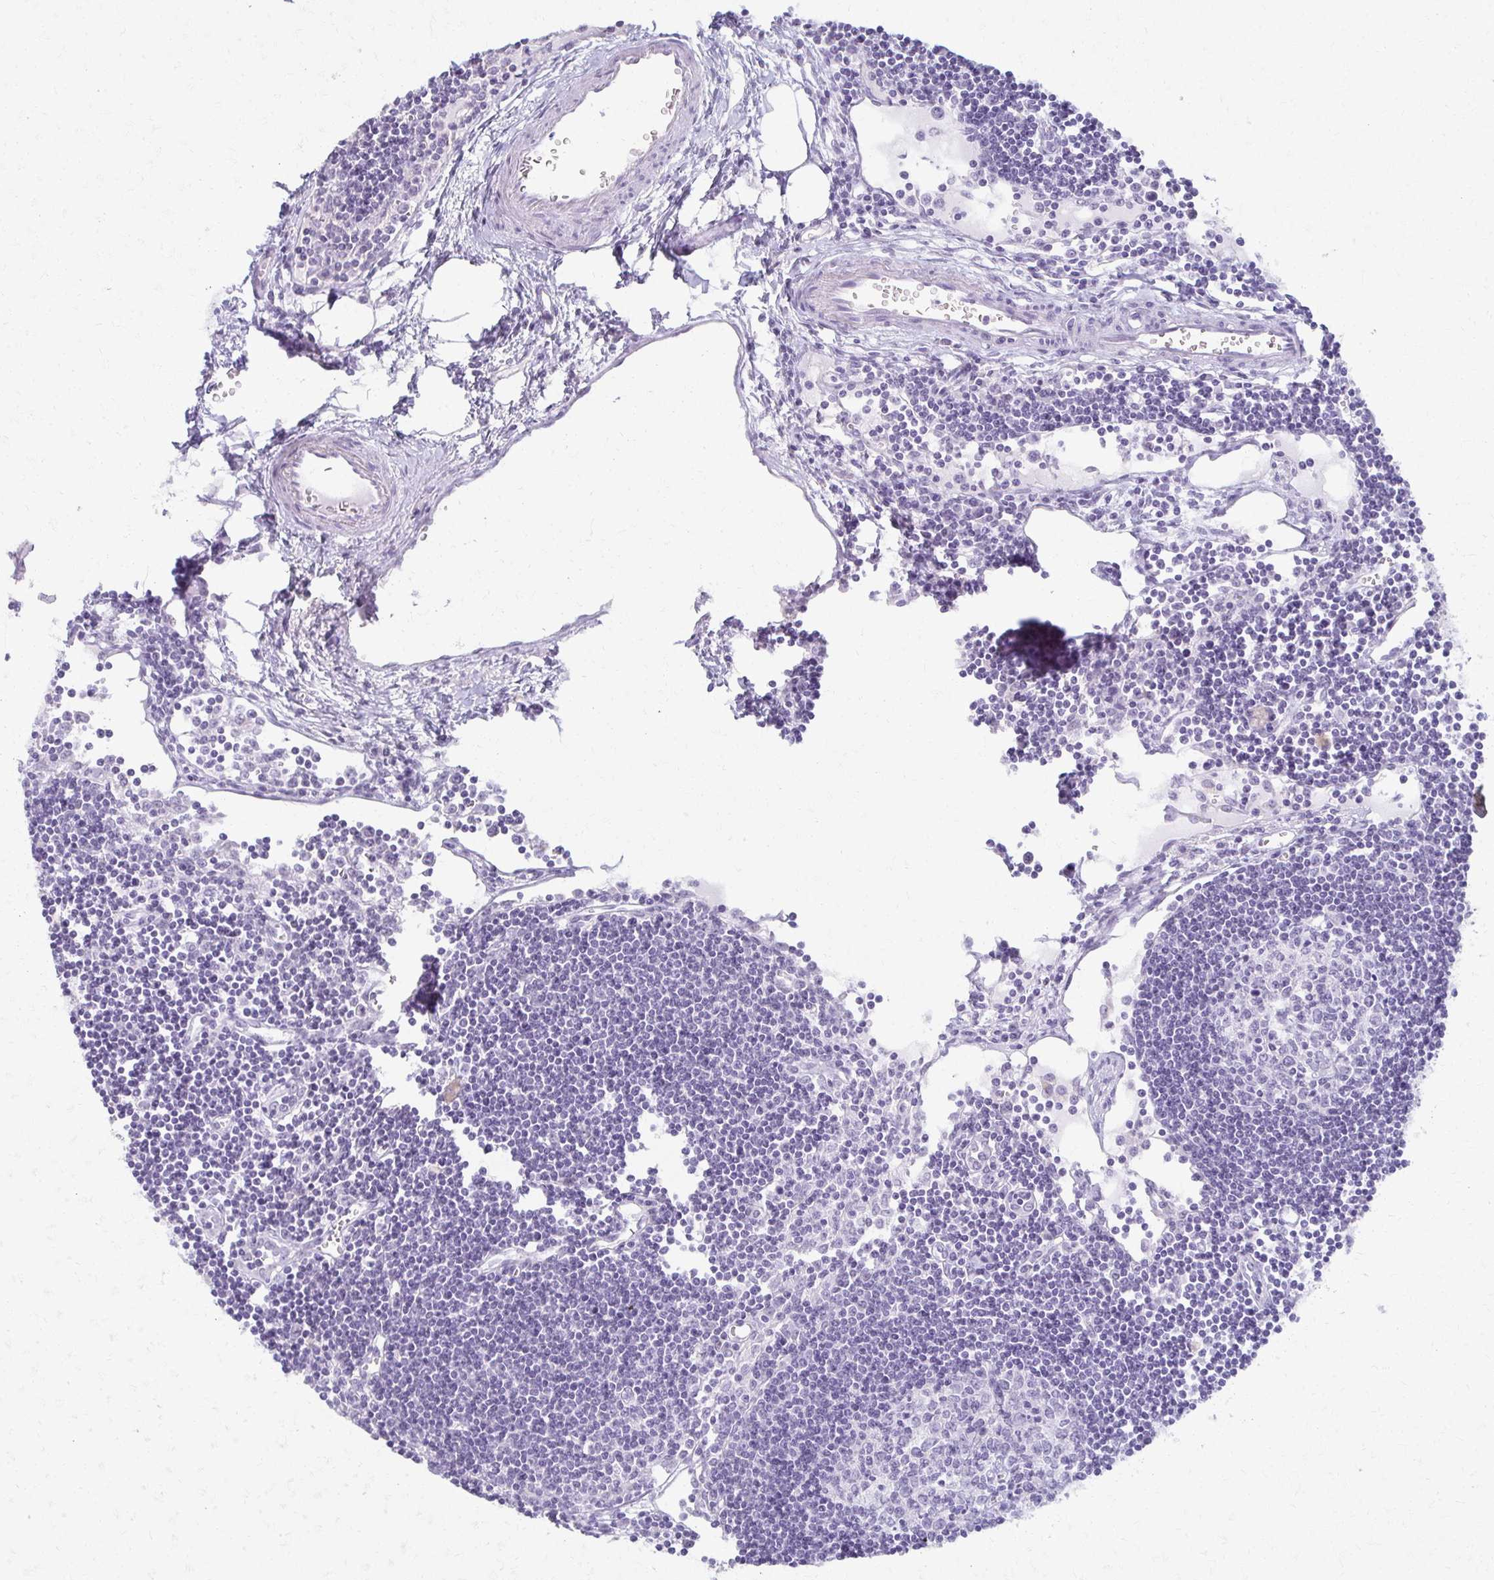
{"staining": {"intensity": "negative", "quantity": "none", "location": "none"}, "tissue": "lymph node", "cell_type": "Germinal center cells", "image_type": "normal", "snomed": [{"axis": "morphology", "description": "Normal tissue, NOS"}, {"axis": "topography", "description": "Lymph node"}], "caption": "Human lymph node stained for a protein using immunohistochemistry (IHC) exhibits no staining in germinal center cells.", "gene": "MORC4", "patient": {"sex": "female", "age": 65}}